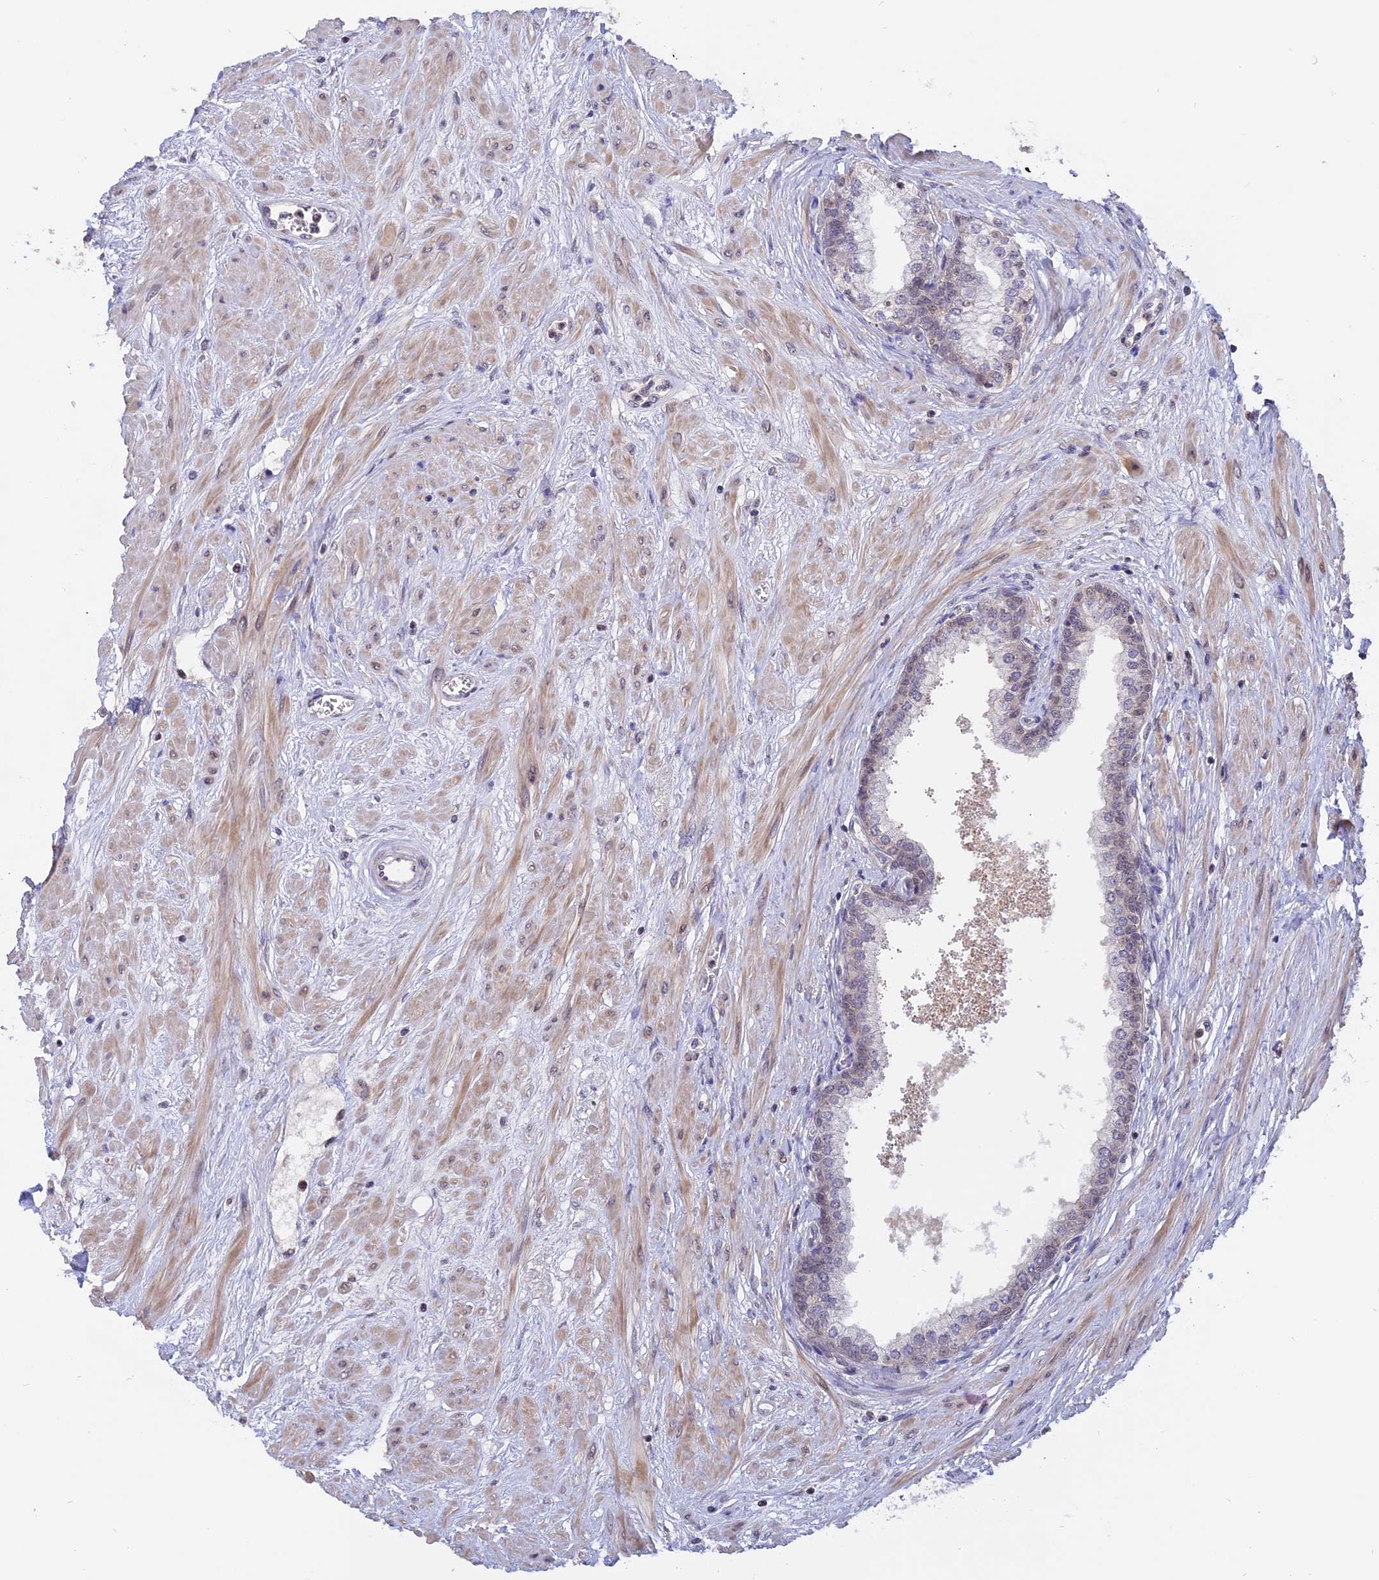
{"staining": {"intensity": "weak", "quantity": "<25%", "location": "nuclear"}, "tissue": "prostate", "cell_type": "Glandular cells", "image_type": "normal", "snomed": [{"axis": "morphology", "description": "Normal tissue, NOS"}, {"axis": "topography", "description": "Prostate"}], "caption": "An IHC image of benign prostate is shown. There is no staining in glandular cells of prostate. (DAB (3,3'-diaminobenzidine) immunohistochemistry (IHC), high magnification).", "gene": "RFC5", "patient": {"sex": "male", "age": 60}}